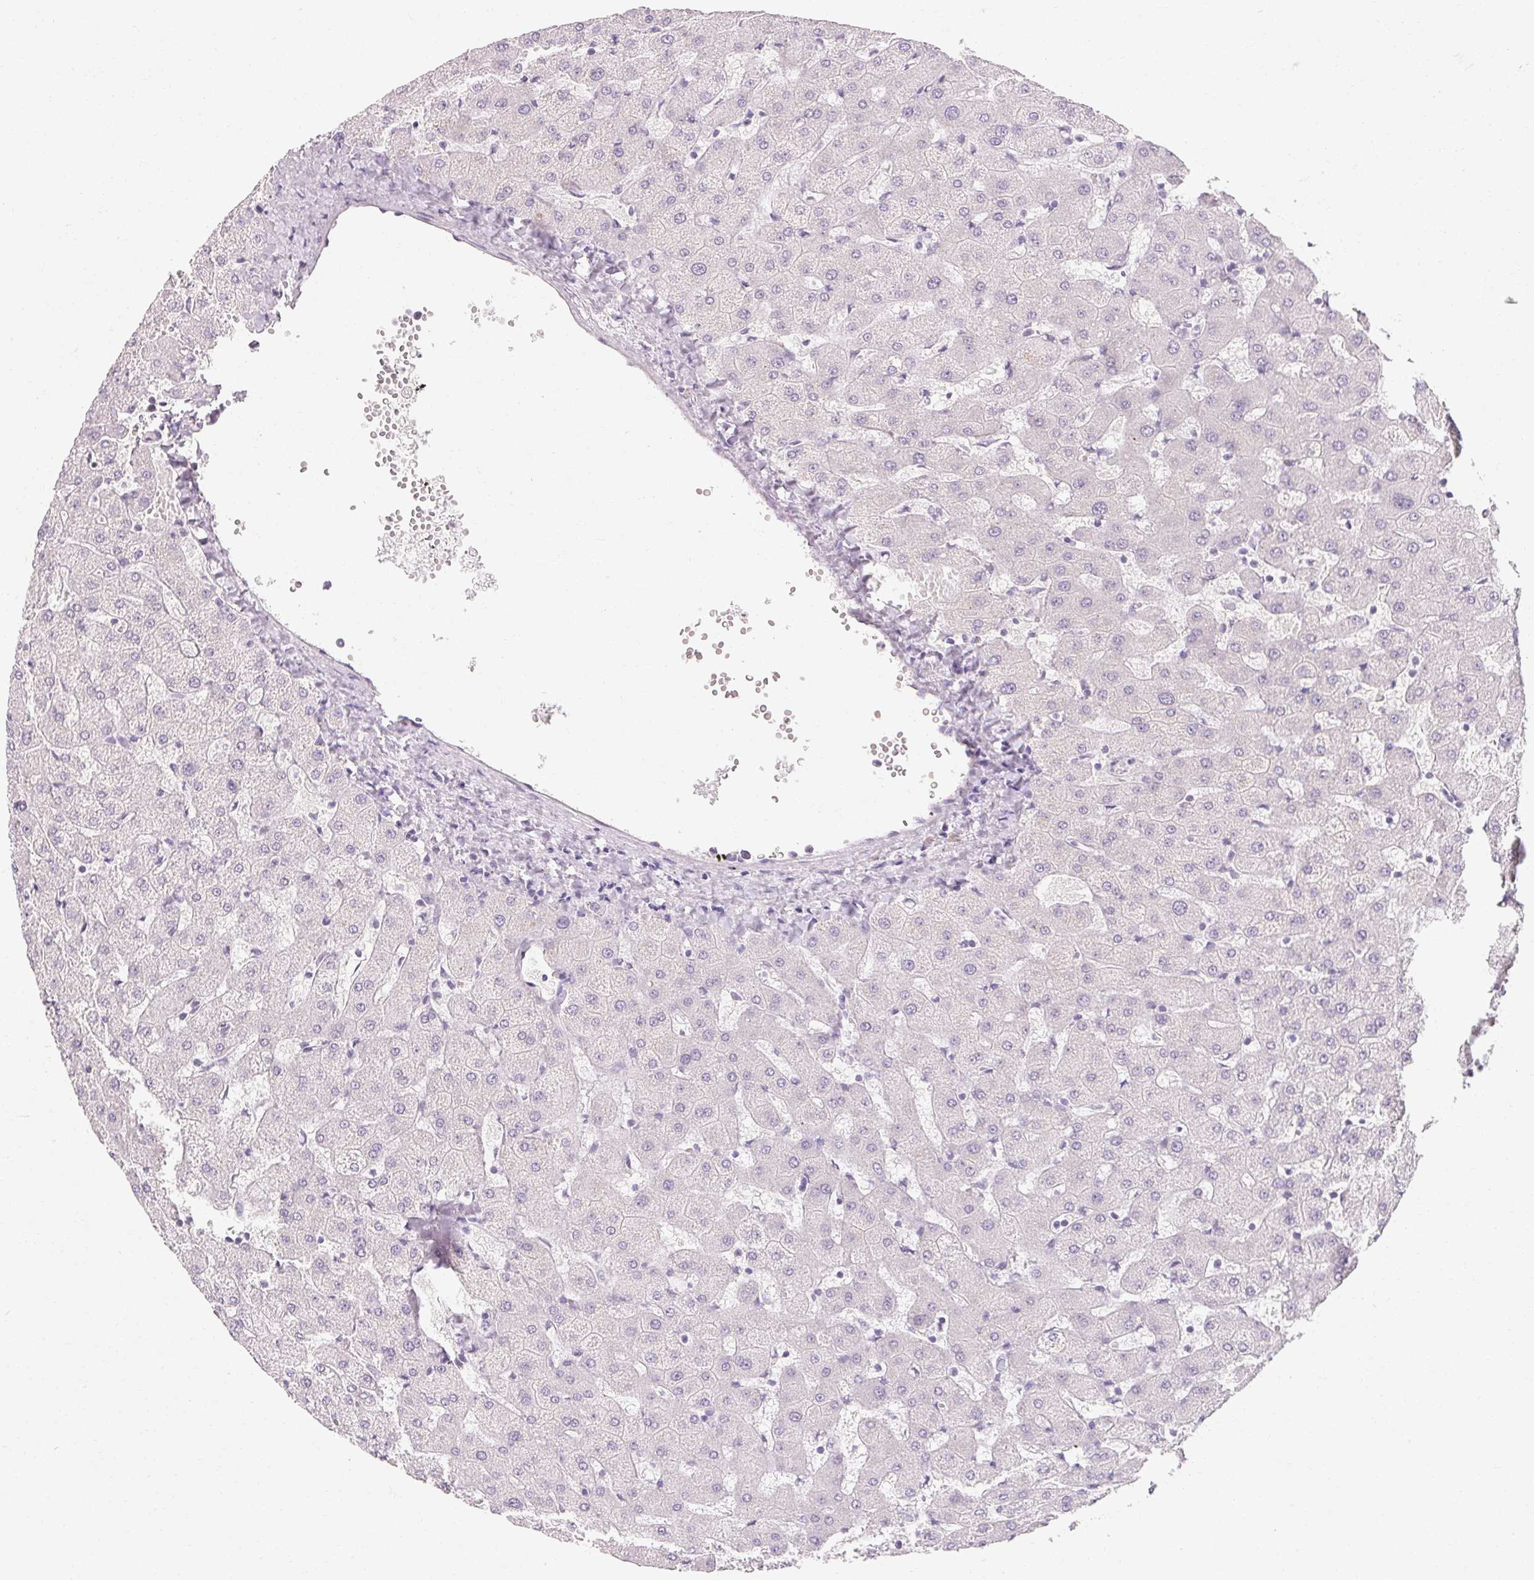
{"staining": {"intensity": "negative", "quantity": "none", "location": "none"}, "tissue": "liver", "cell_type": "Cholangiocytes", "image_type": "normal", "snomed": [{"axis": "morphology", "description": "Normal tissue, NOS"}, {"axis": "topography", "description": "Liver"}], "caption": "Immunohistochemistry (IHC) photomicrograph of benign human liver stained for a protein (brown), which shows no staining in cholangiocytes.", "gene": "MAP7D2", "patient": {"sex": "female", "age": 63}}